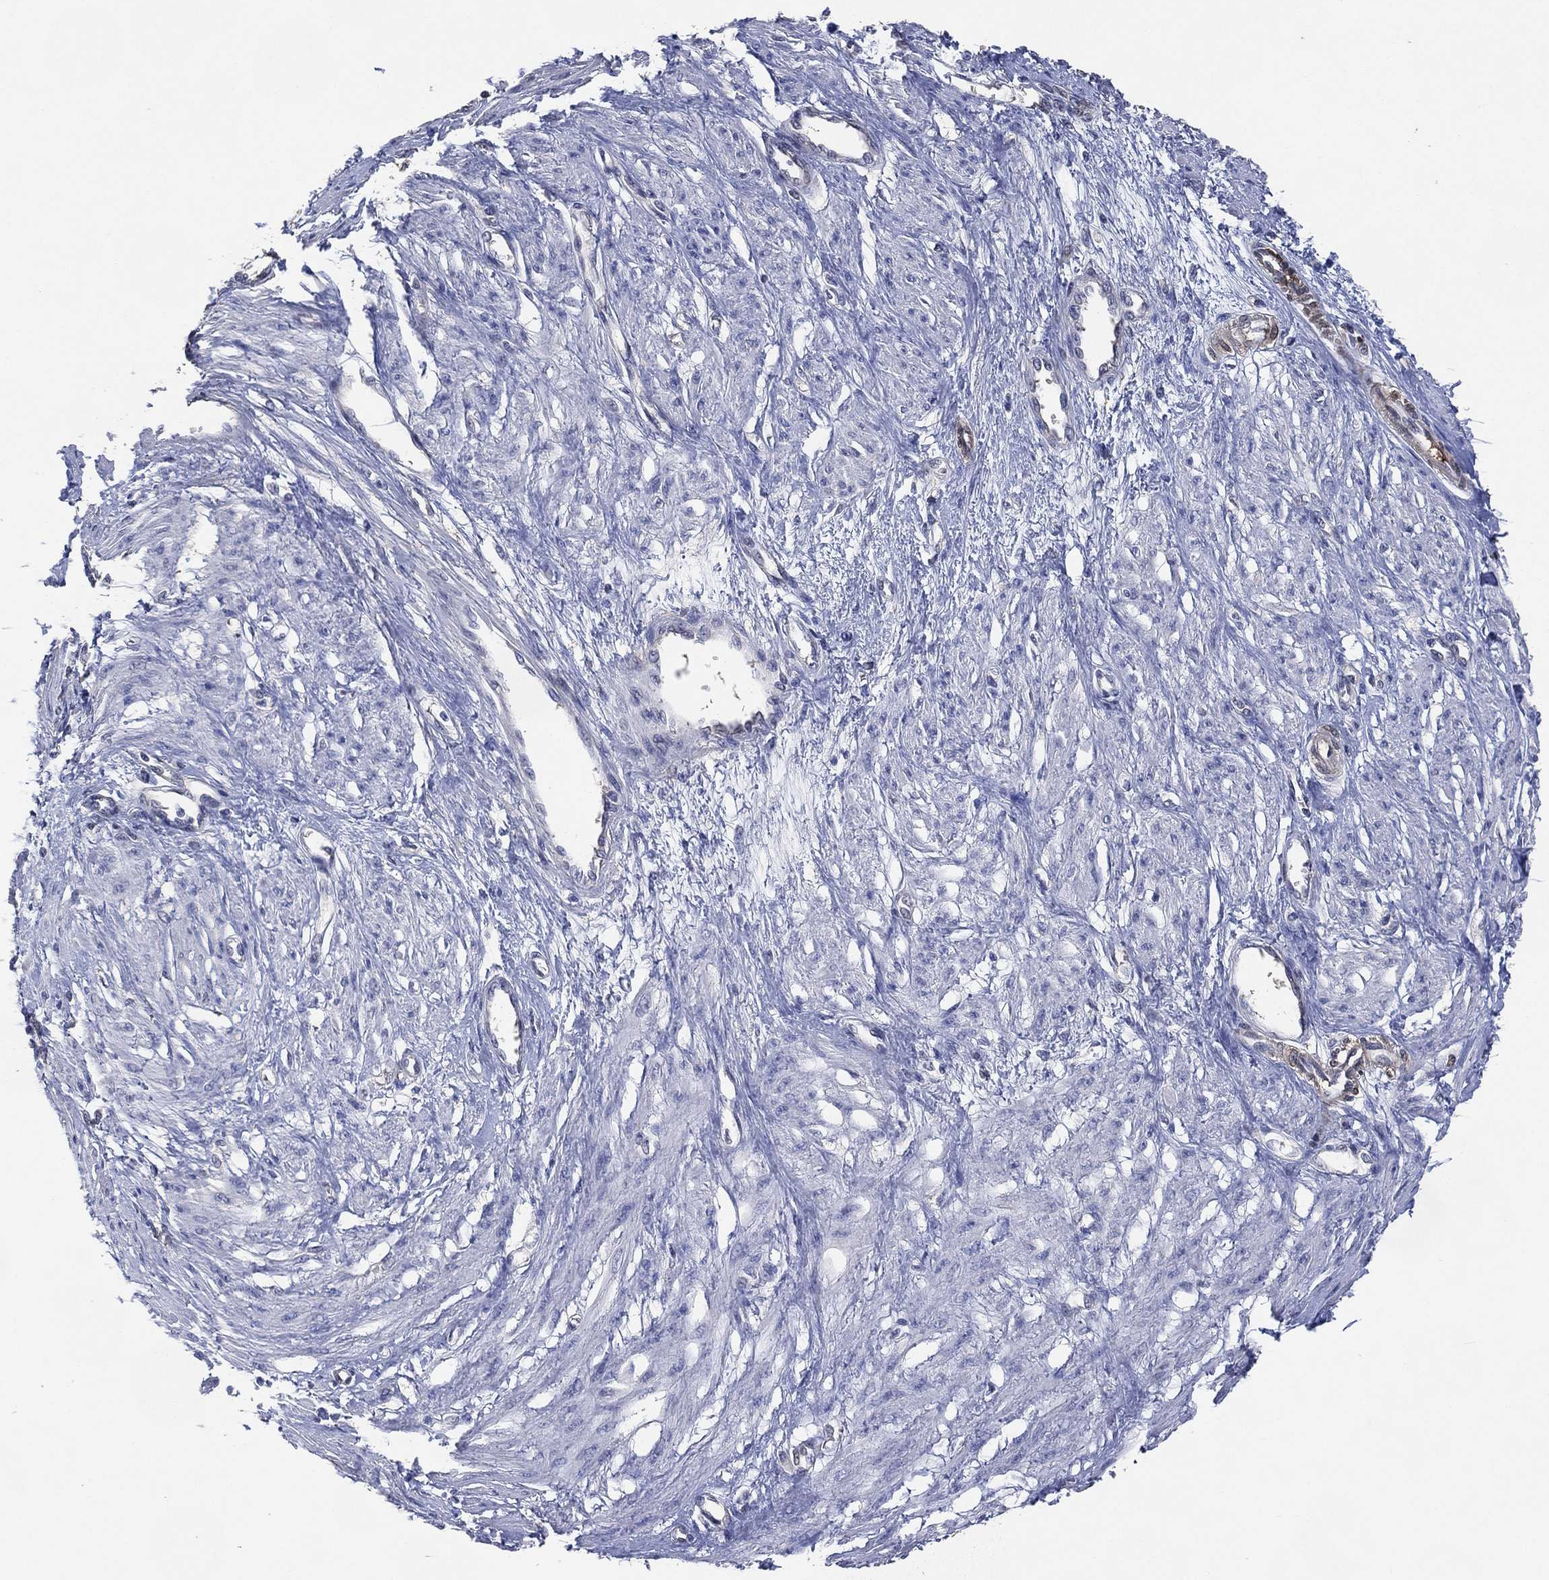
{"staining": {"intensity": "negative", "quantity": "none", "location": "none"}, "tissue": "smooth muscle", "cell_type": "Smooth muscle cells", "image_type": "normal", "snomed": [{"axis": "morphology", "description": "Normal tissue, NOS"}, {"axis": "topography", "description": "Smooth muscle"}, {"axis": "topography", "description": "Uterus"}], "caption": "Smooth muscle cells show no significant protein positivity in benign smooth muscle. (DAB immunohistochemistry (IHC), high magnification).", "gene": "AK1", "patient": {"sex": "female", "age": 39}}